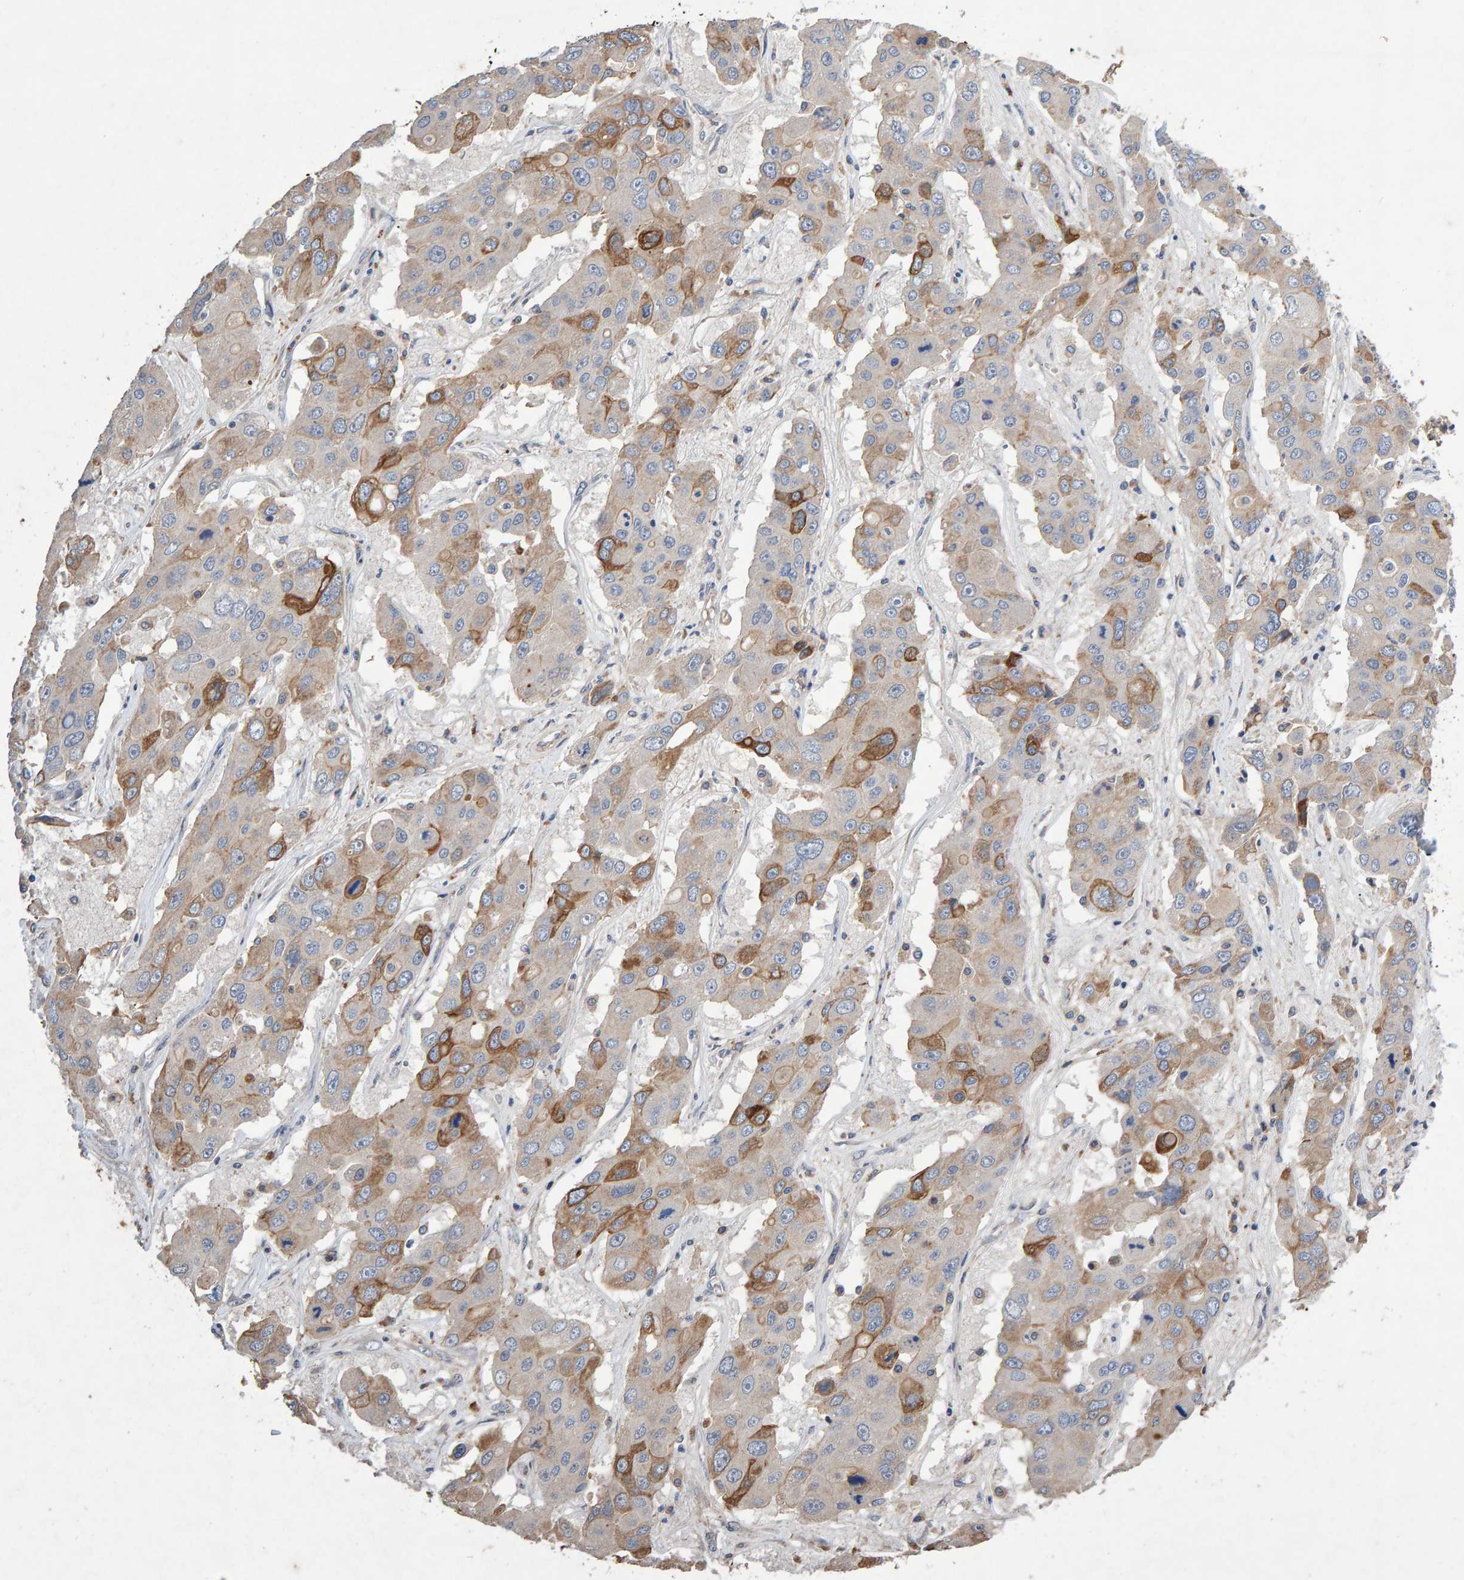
{"staining": {"intensity": "moderate", "quantity": "<25%", "location": "cytoplasmic/membranous"}, "tissue": "liver cancer", "cell_type": "Tumor cells", "image_type": "cancer", "snomed": [{"axis": "morphology", "description": "Cholangiocarcinoma"}, {"axis": "topography", "description": "Liver"}], "caption": "A low amount of moderate cytoplasmic/membranous expression is appreciated in about <25% of tumor cells in cholangiocarcinoma (liver) tissue.", "gene": "EFR3A", "patient": {"sex": "male", "age": 67}}